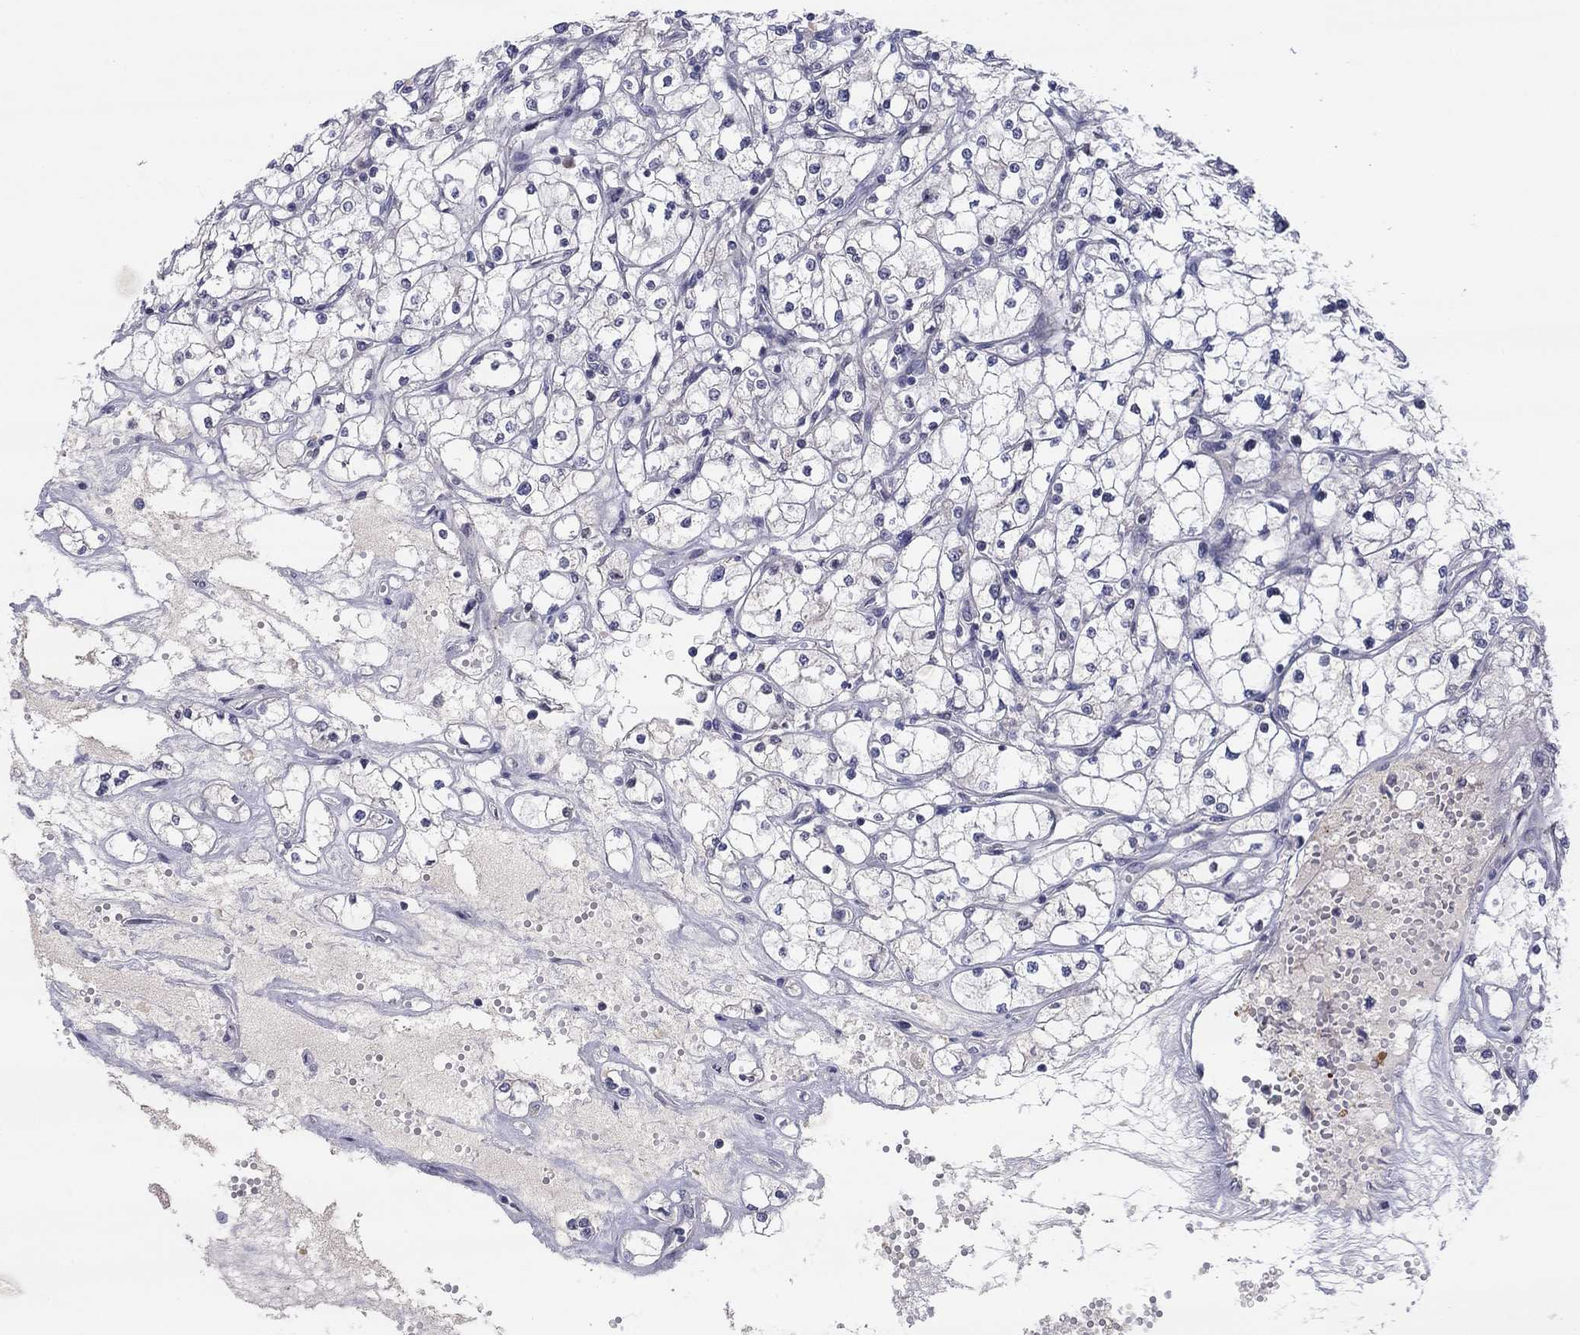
{"staining": {"intensity": "negative", "quantity": "none", "location": "none"}, "tissue": "renal cancer", "cell_type": "Tumor cells", "image_type": "cancer", "snomed": [{"axis": "morphology", "description": "Adenocarcinoma, NOS"}, {"axis": "topography", "description": "Kidney"}], "caption": "An immunohistochemistry (IHC) histopathology image of adenocarcinoma (renal) is shown. There is no staining in tumor cells of adenocarcinoma (renal).", "gene": "AMN1", "patient": {"sex": "male", "age": 67}}